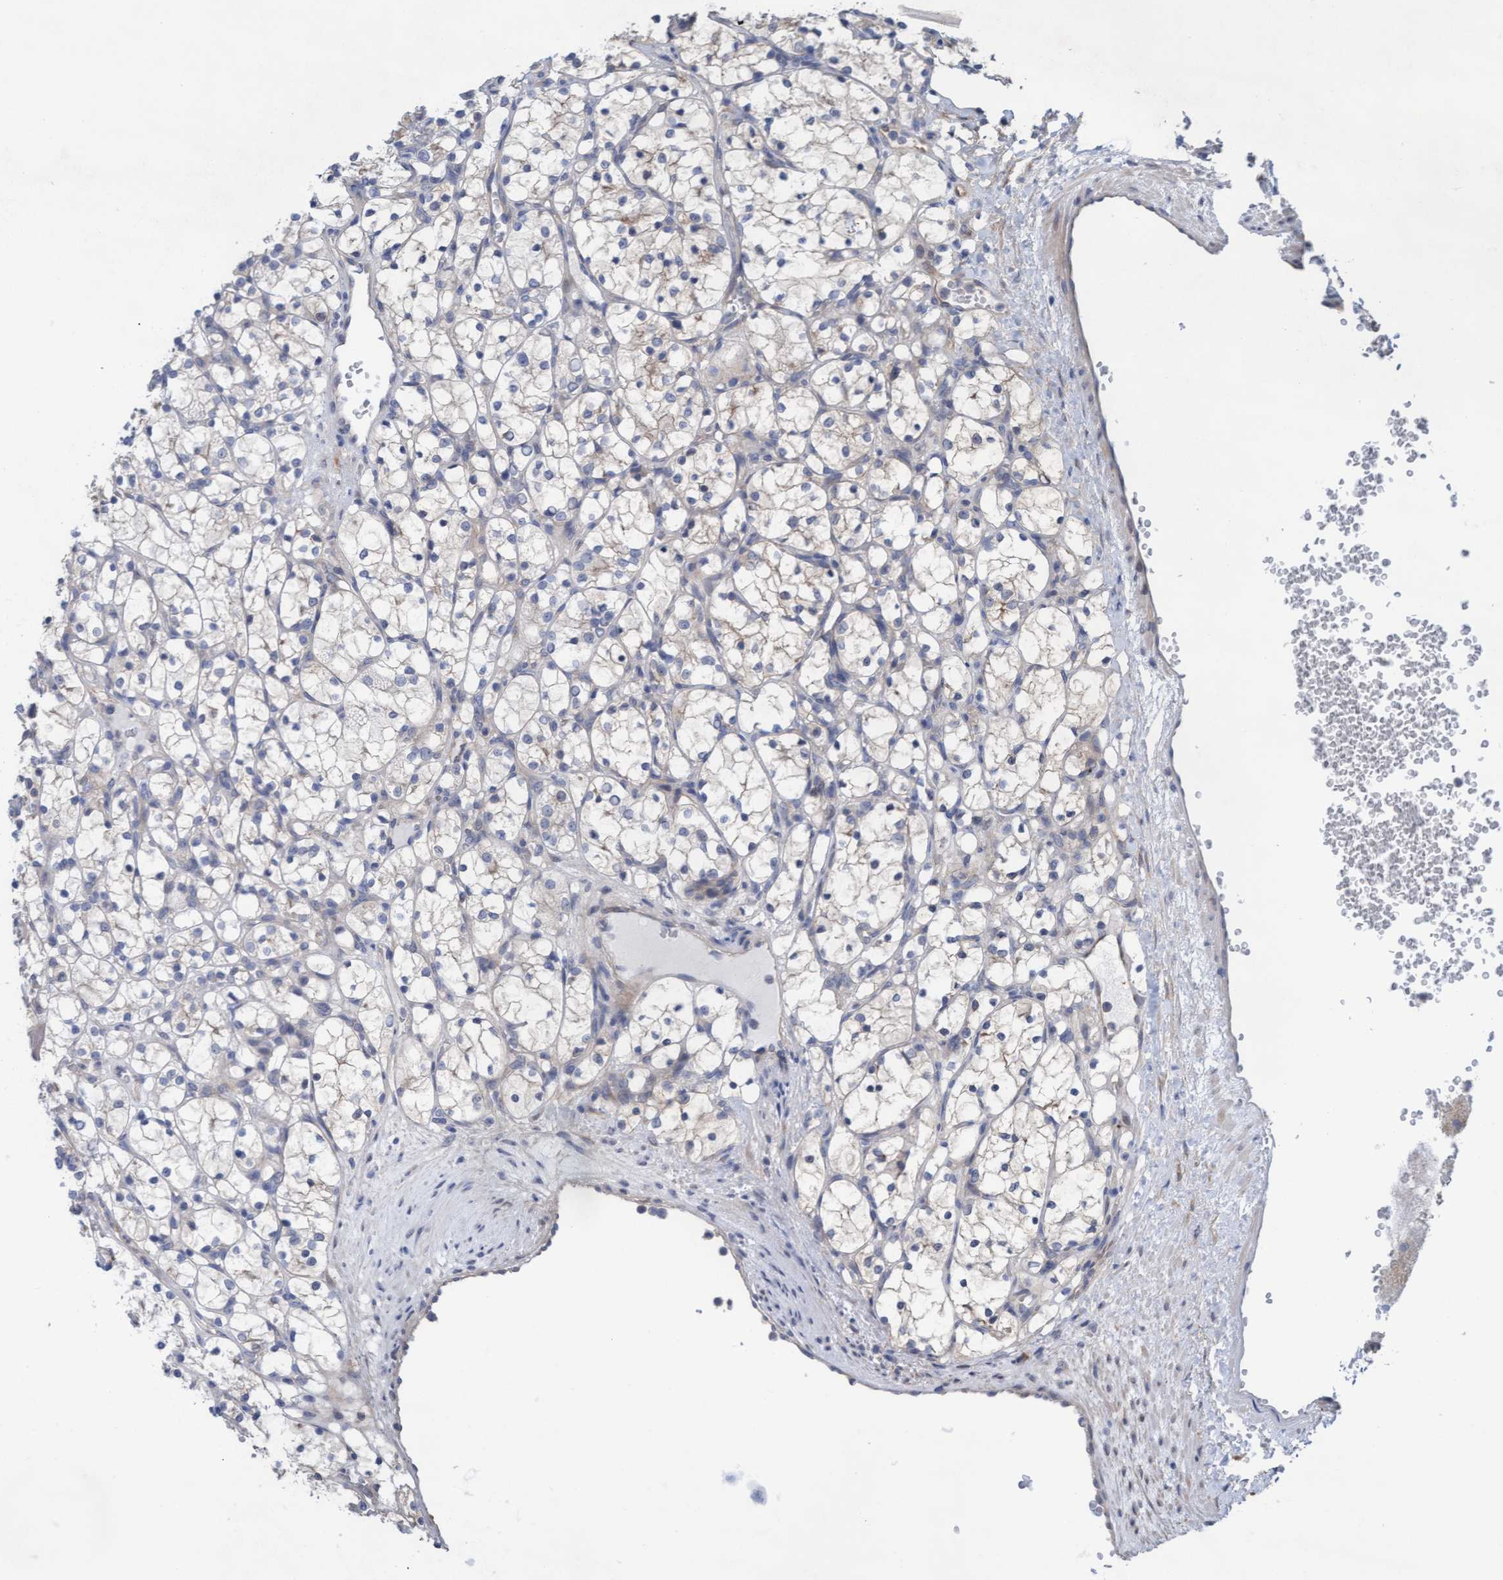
{"staining": {"intensity": "negative", "quantity": "none", "location": "none"}, "tissue": "renal cancer", "cell_type": "Tumor cells", "image_type": "cancer", "snomed": [{"axis": "morphology", "description": "Adenocarcinoma, NOS"}, {"axis": "topography", "description": "Kidney"}], "caption": "Tumor cells show no significant positivity in renal adenocarcinoma.", "gene": "PLCD1", "patient": {"sex": "female", "age": 69}}